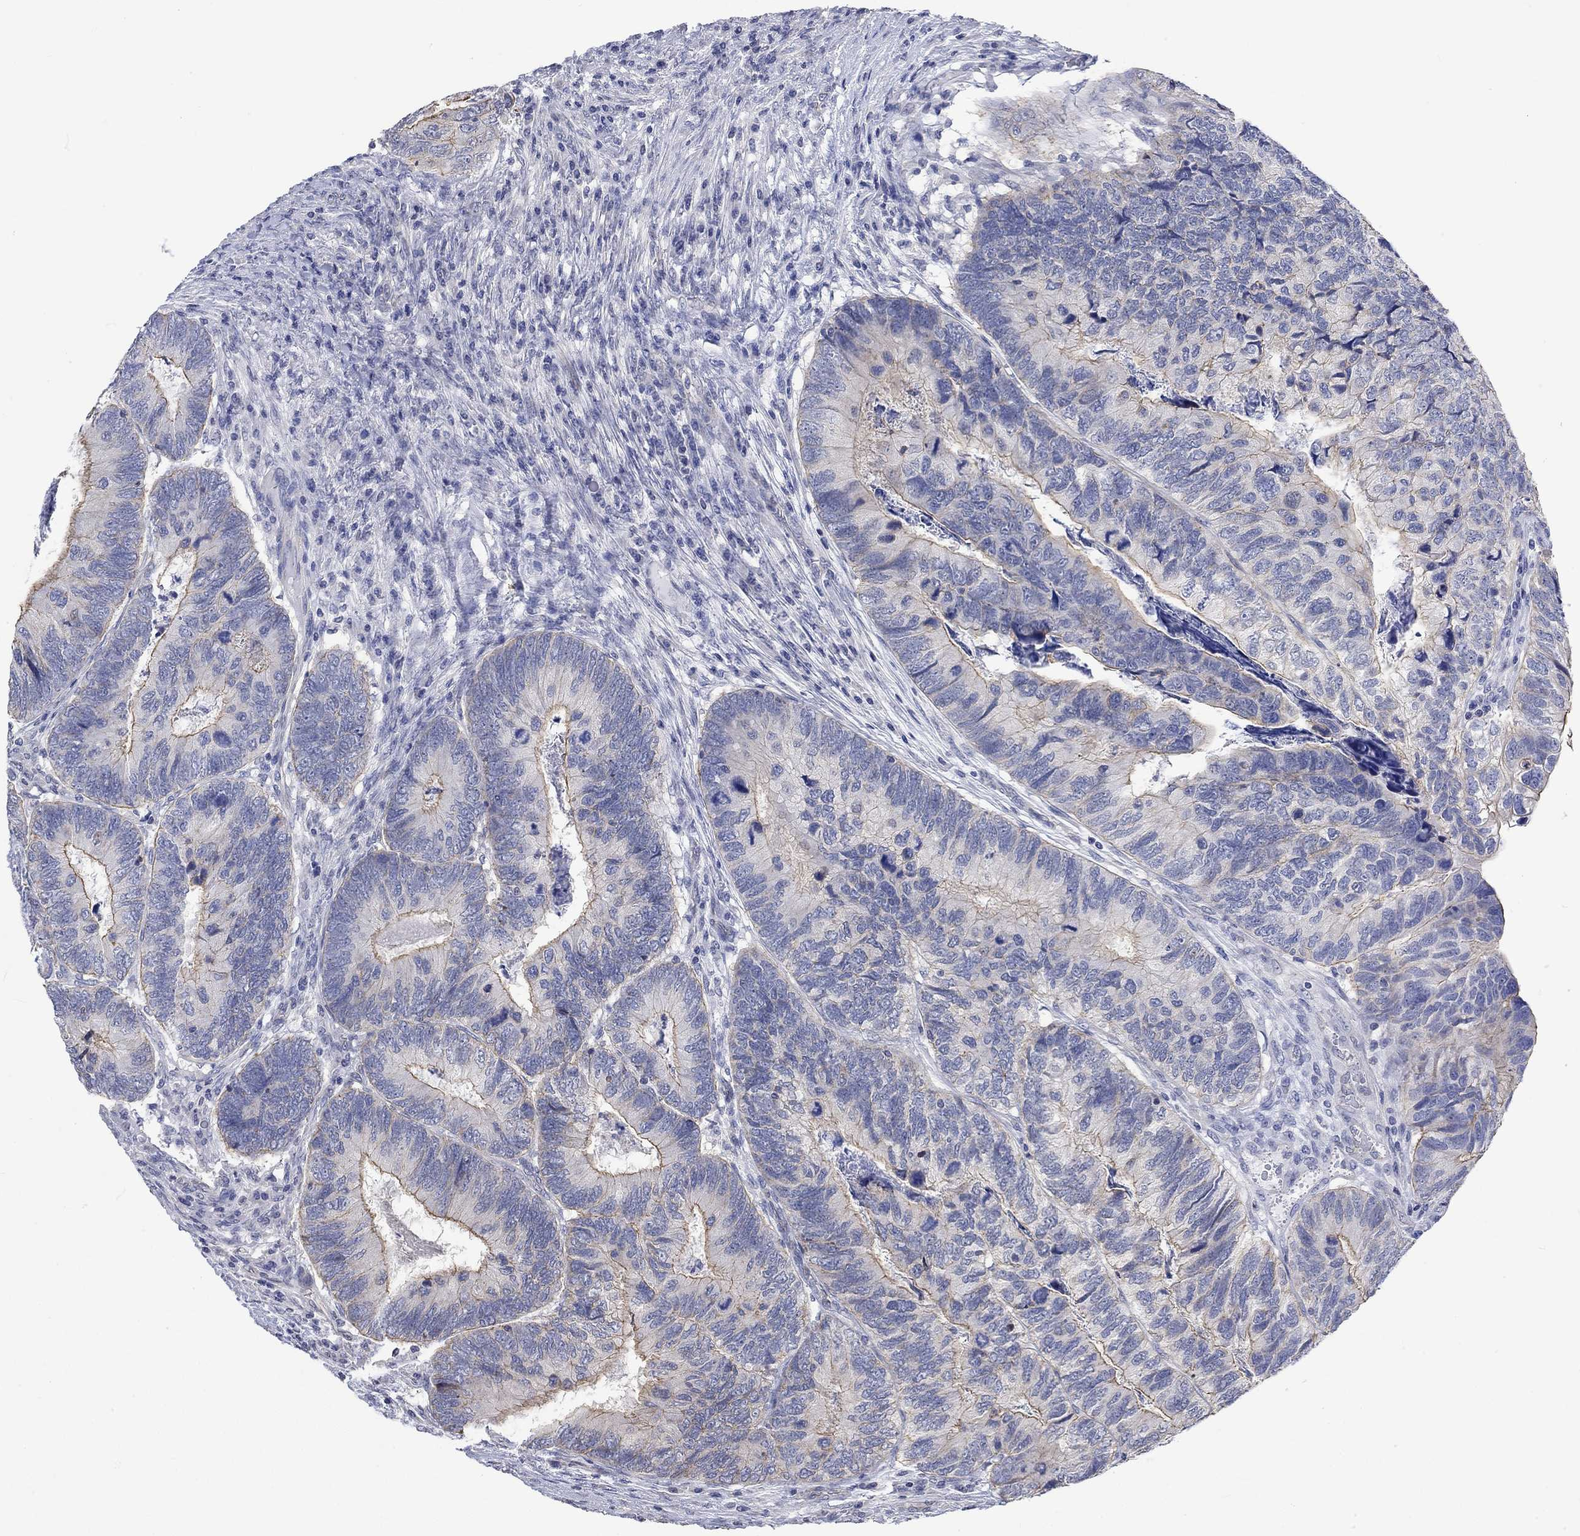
{"staining": {"intensity": "moderate", "quantity": "<25%", "location": "cytoplasmic/membranous"}, "tissue": "colorectal cancer", "cell_type": "Tumor cells", "image_type": "cancer", "snomed": [{"axis": "morphology", "description": "Adenocarcinoma, NOS"}, {"axis": "topography", "description": "Colon"}], "caption": "IHC micrograph of neoplastic tissue: human colorectal cancer stained using IHC shows low levels of moderate protein expression localized specifically in the cytoplasmic/membranous of tumor cells, appearing as a cytoplasmic/membranous brown color.", "gene": "AGRP", "patient": {"sex": "female", "age": 67}}